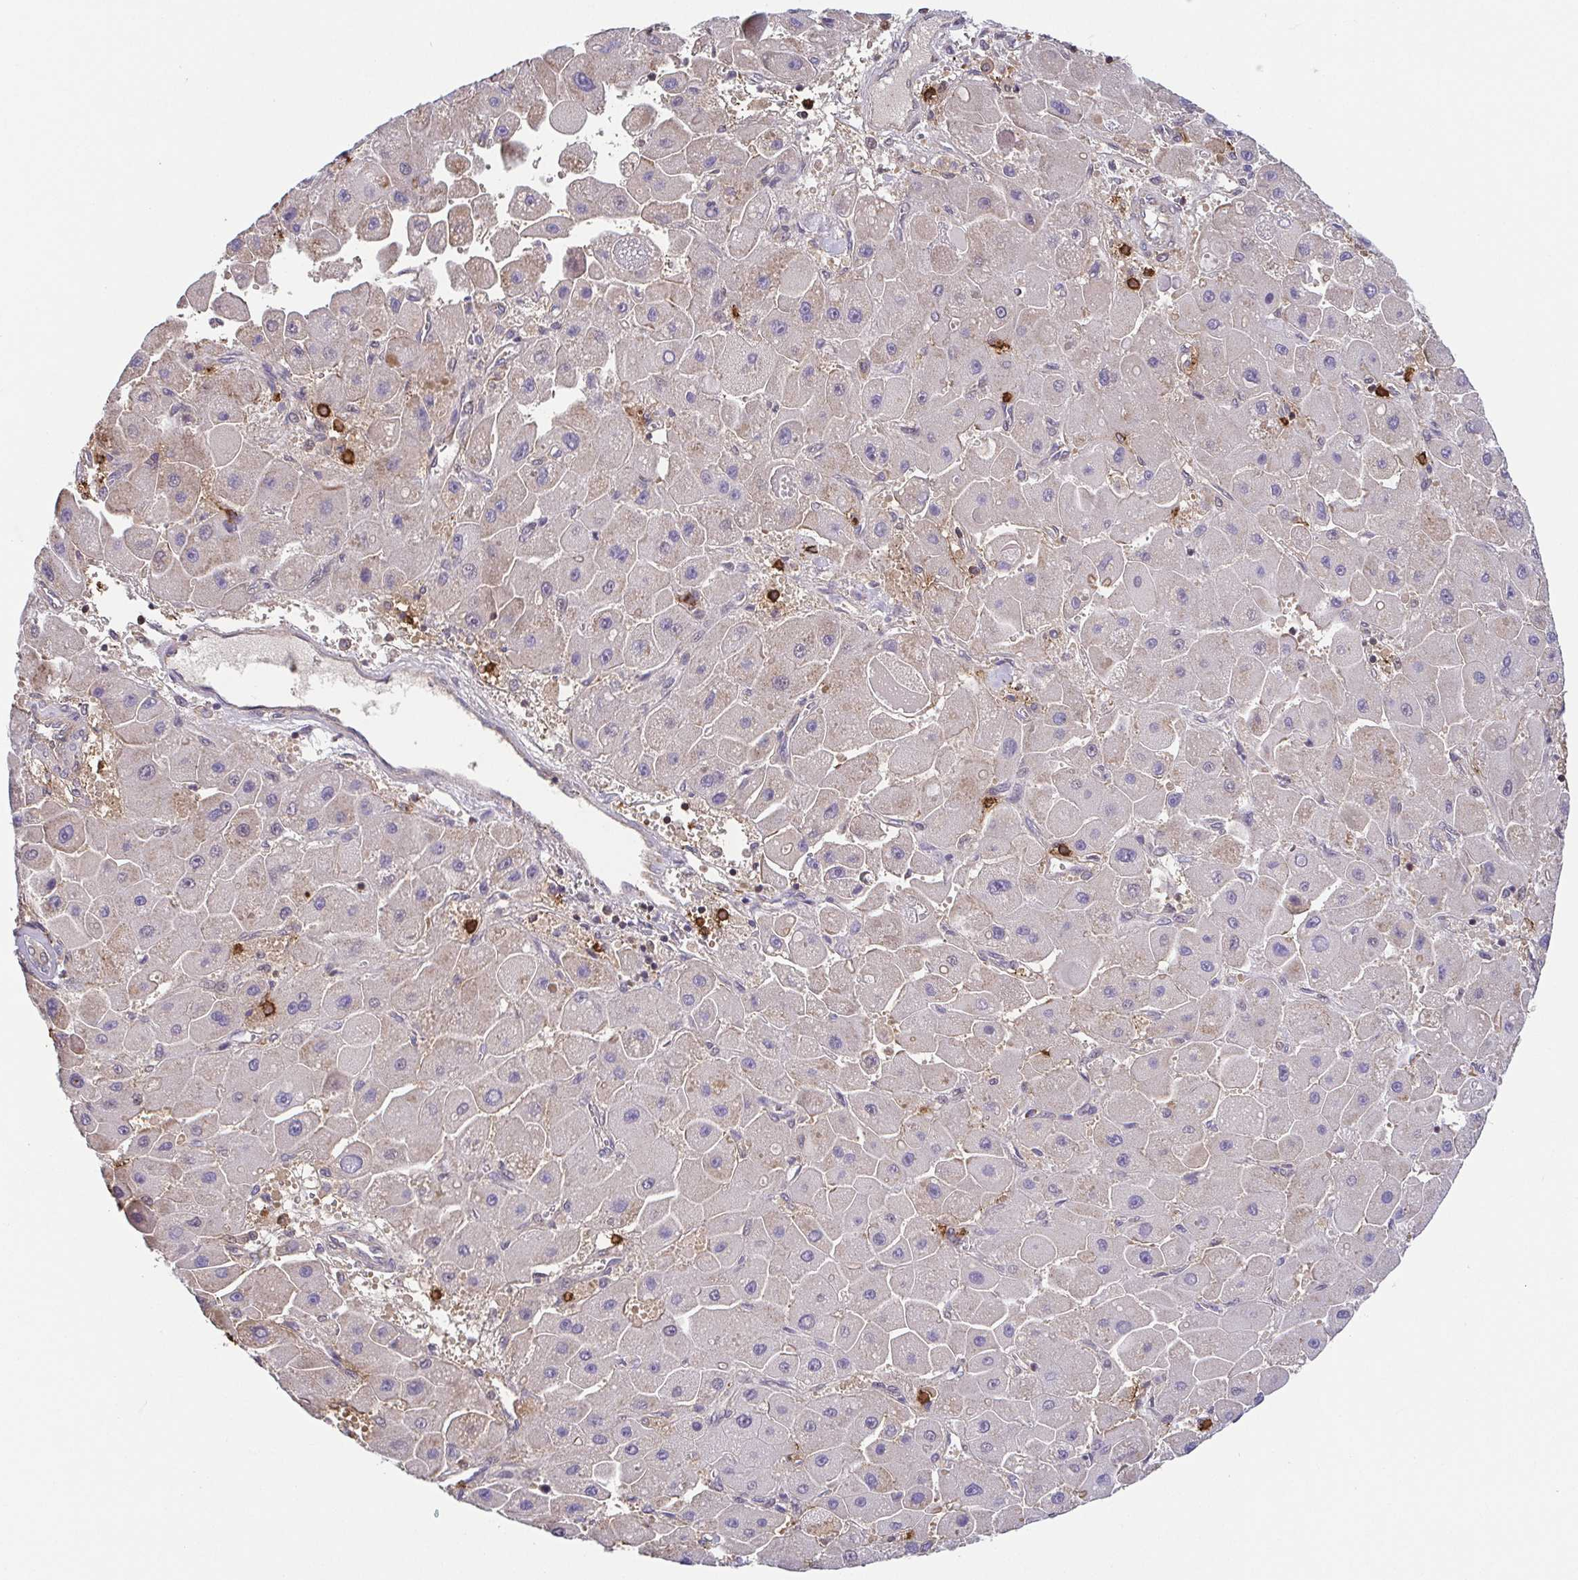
{"staining": {"intensity": "weak", "quantity": "<25%", "location": "cytoplasmic/membranous"}, "tissue": "liver cancer", "cell_type": "Tumor cells", "image_type": "cancer", "snomed": [{"axis": "morphology", "description": "Carcinoma, Hepatocellular, NOS"}, {"axis": "topography", "description": "Liver"}], "caption": "Liver hepatocellular carcinoma was stained to show a protein in brown. There is no significant expression in tumor cells.", "gene": "PREPL", "patient": {"sex": "male", "age": 24}}